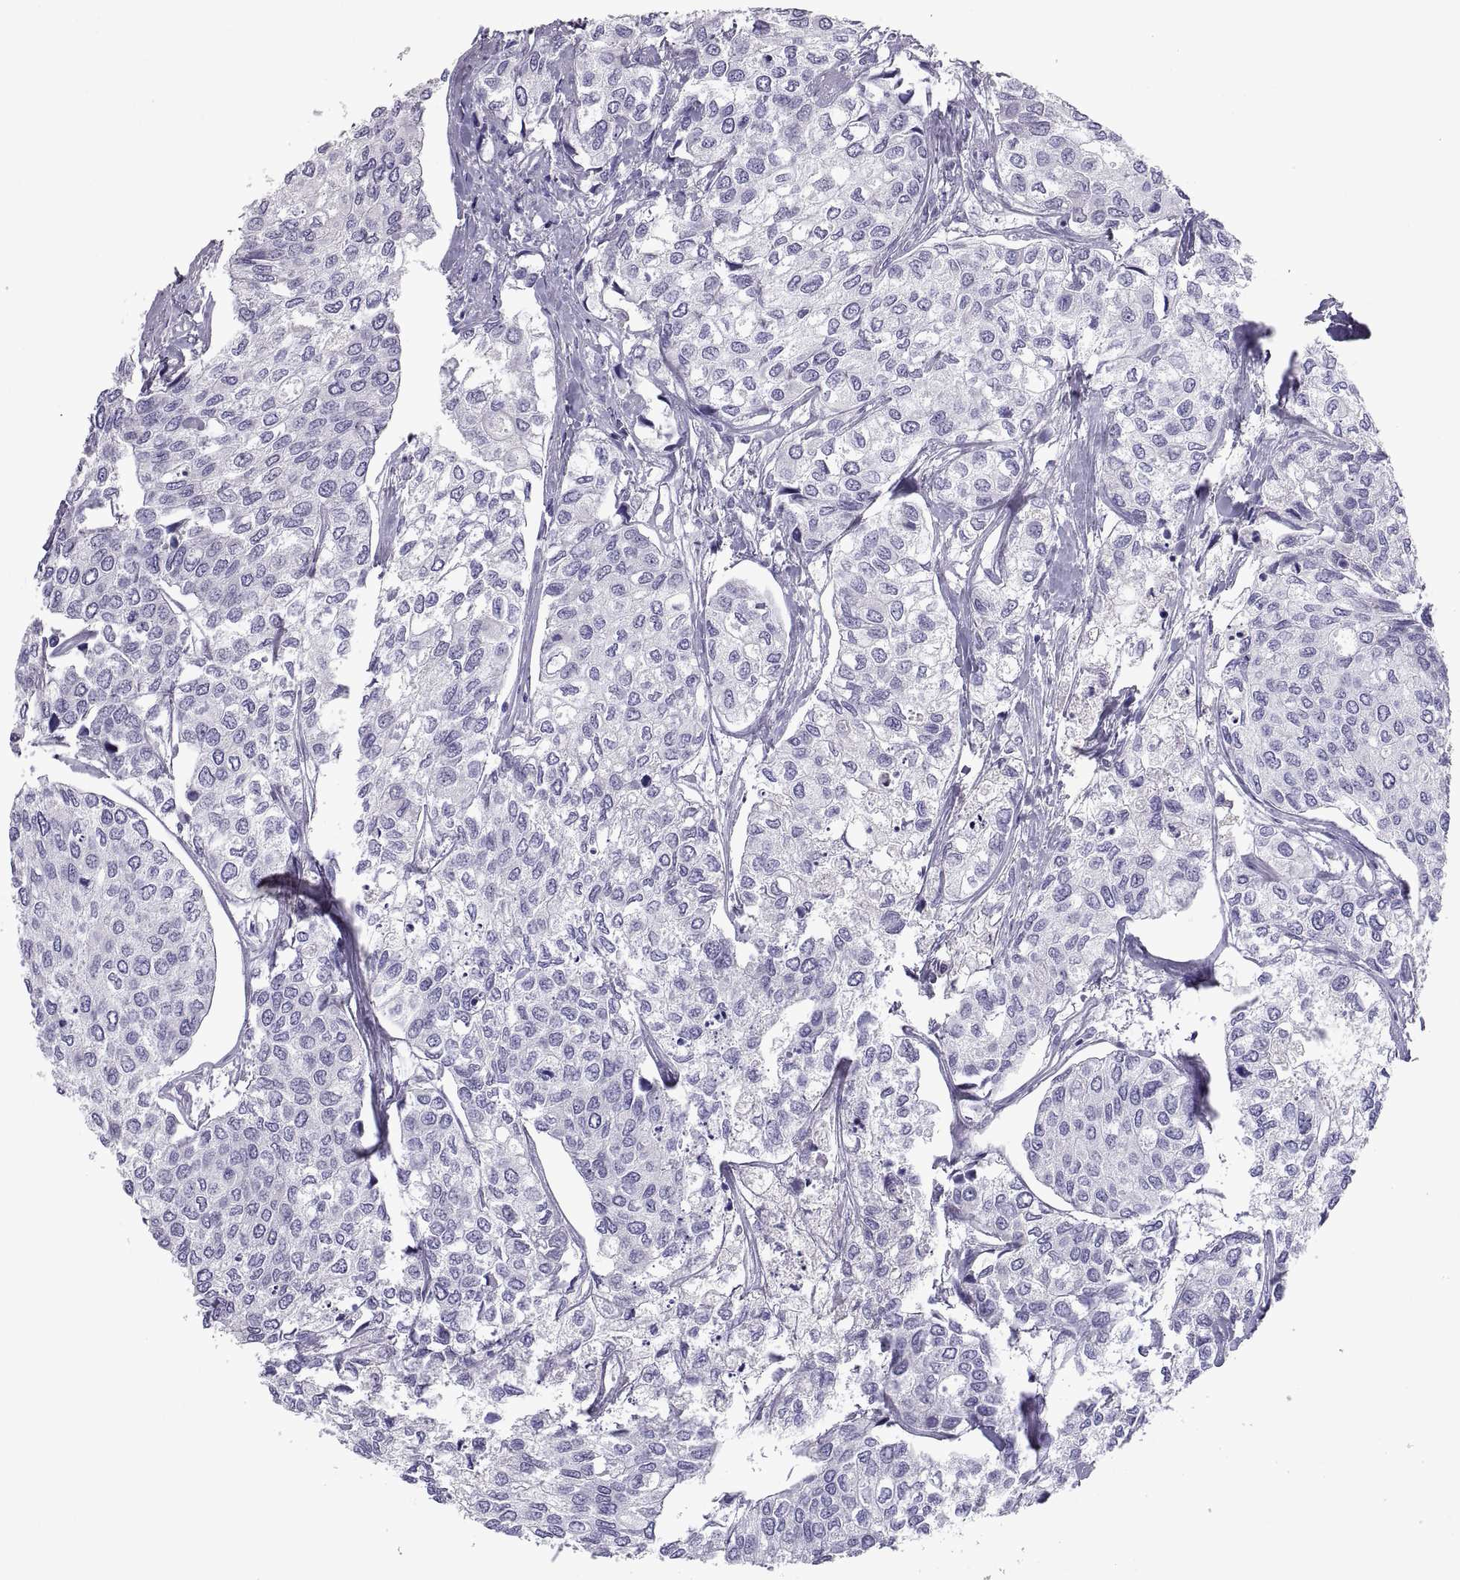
{"staining": {"intensity": "negative", "quantity": "none", "location": "none"}, "tissue": "urothelial cancer", "cell_type": "Tumor cells", "image_type": "cancer", "snomed": [{"axis": "morphology", "description": "Urothelial carcinoma, High grade"}, {"axis": "topography", "description": "Urinary bladder"}], "caption": "There is no significant staining in tumor cells of high-grade urothelial carcinoma.", "gene": "RGS20", "patient": {"sex": "male", "age": 73}}